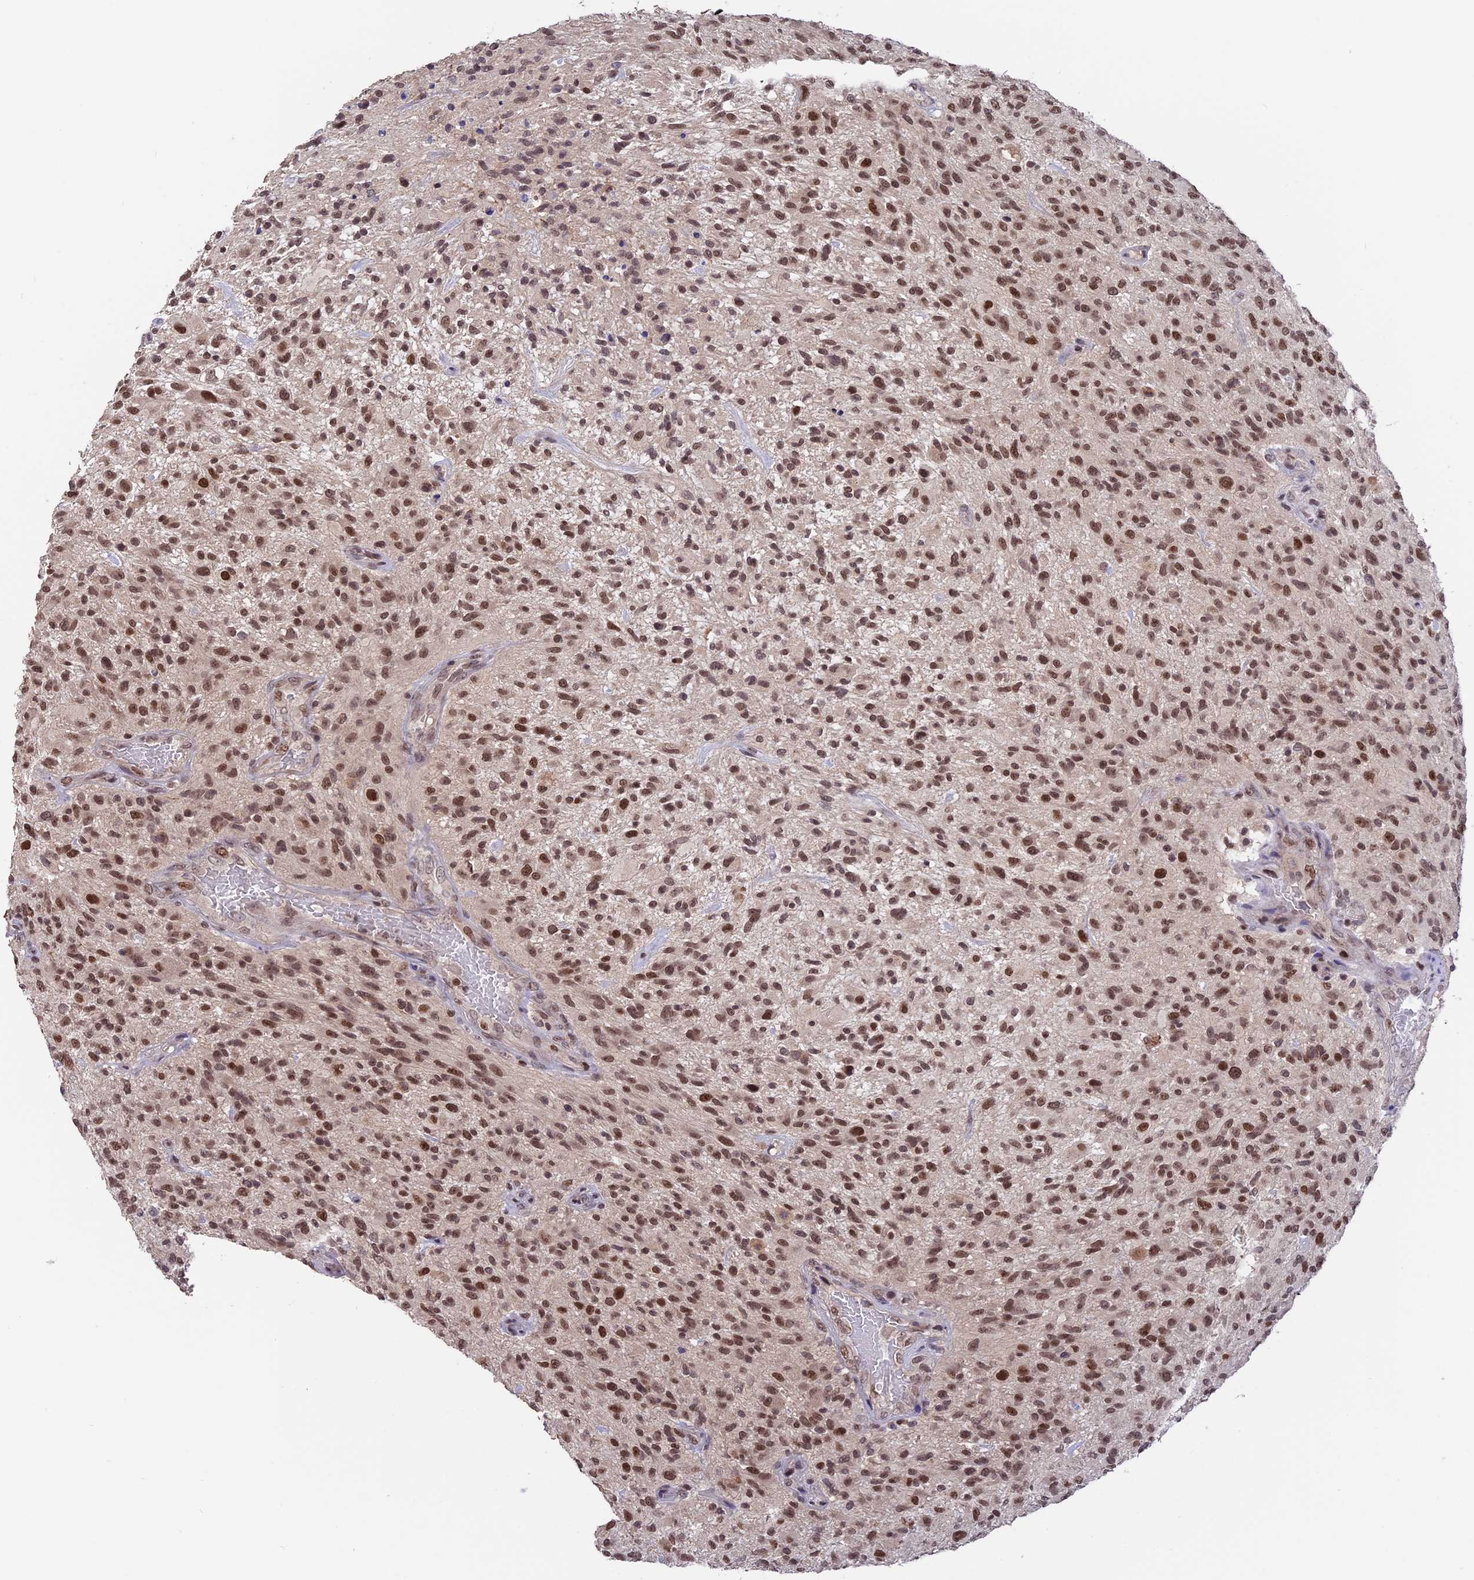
{"staining": {"intensity": "moderate", "quantity": ">75%", "location": "nuclear"}, "tissue": "glioma", "cell_type": "Tumor cells", "image_type": "cancer", "snomed": [{"axis": "morphology", "description": "Glioma, malignant, High grade"}, {"axis": "topography", "description": "Brain"}], "caption": "IHC histopathology image of neoplastic tissue: malignant glioma (high-grade) stained using IHC demonstrates medium levels of moderate protein expression localized specifically in the nuclear of tumor cells, appearing as a nuclear brown color.", "gene": "RFC5", "patient": {"sex": "male", "age": 47}}